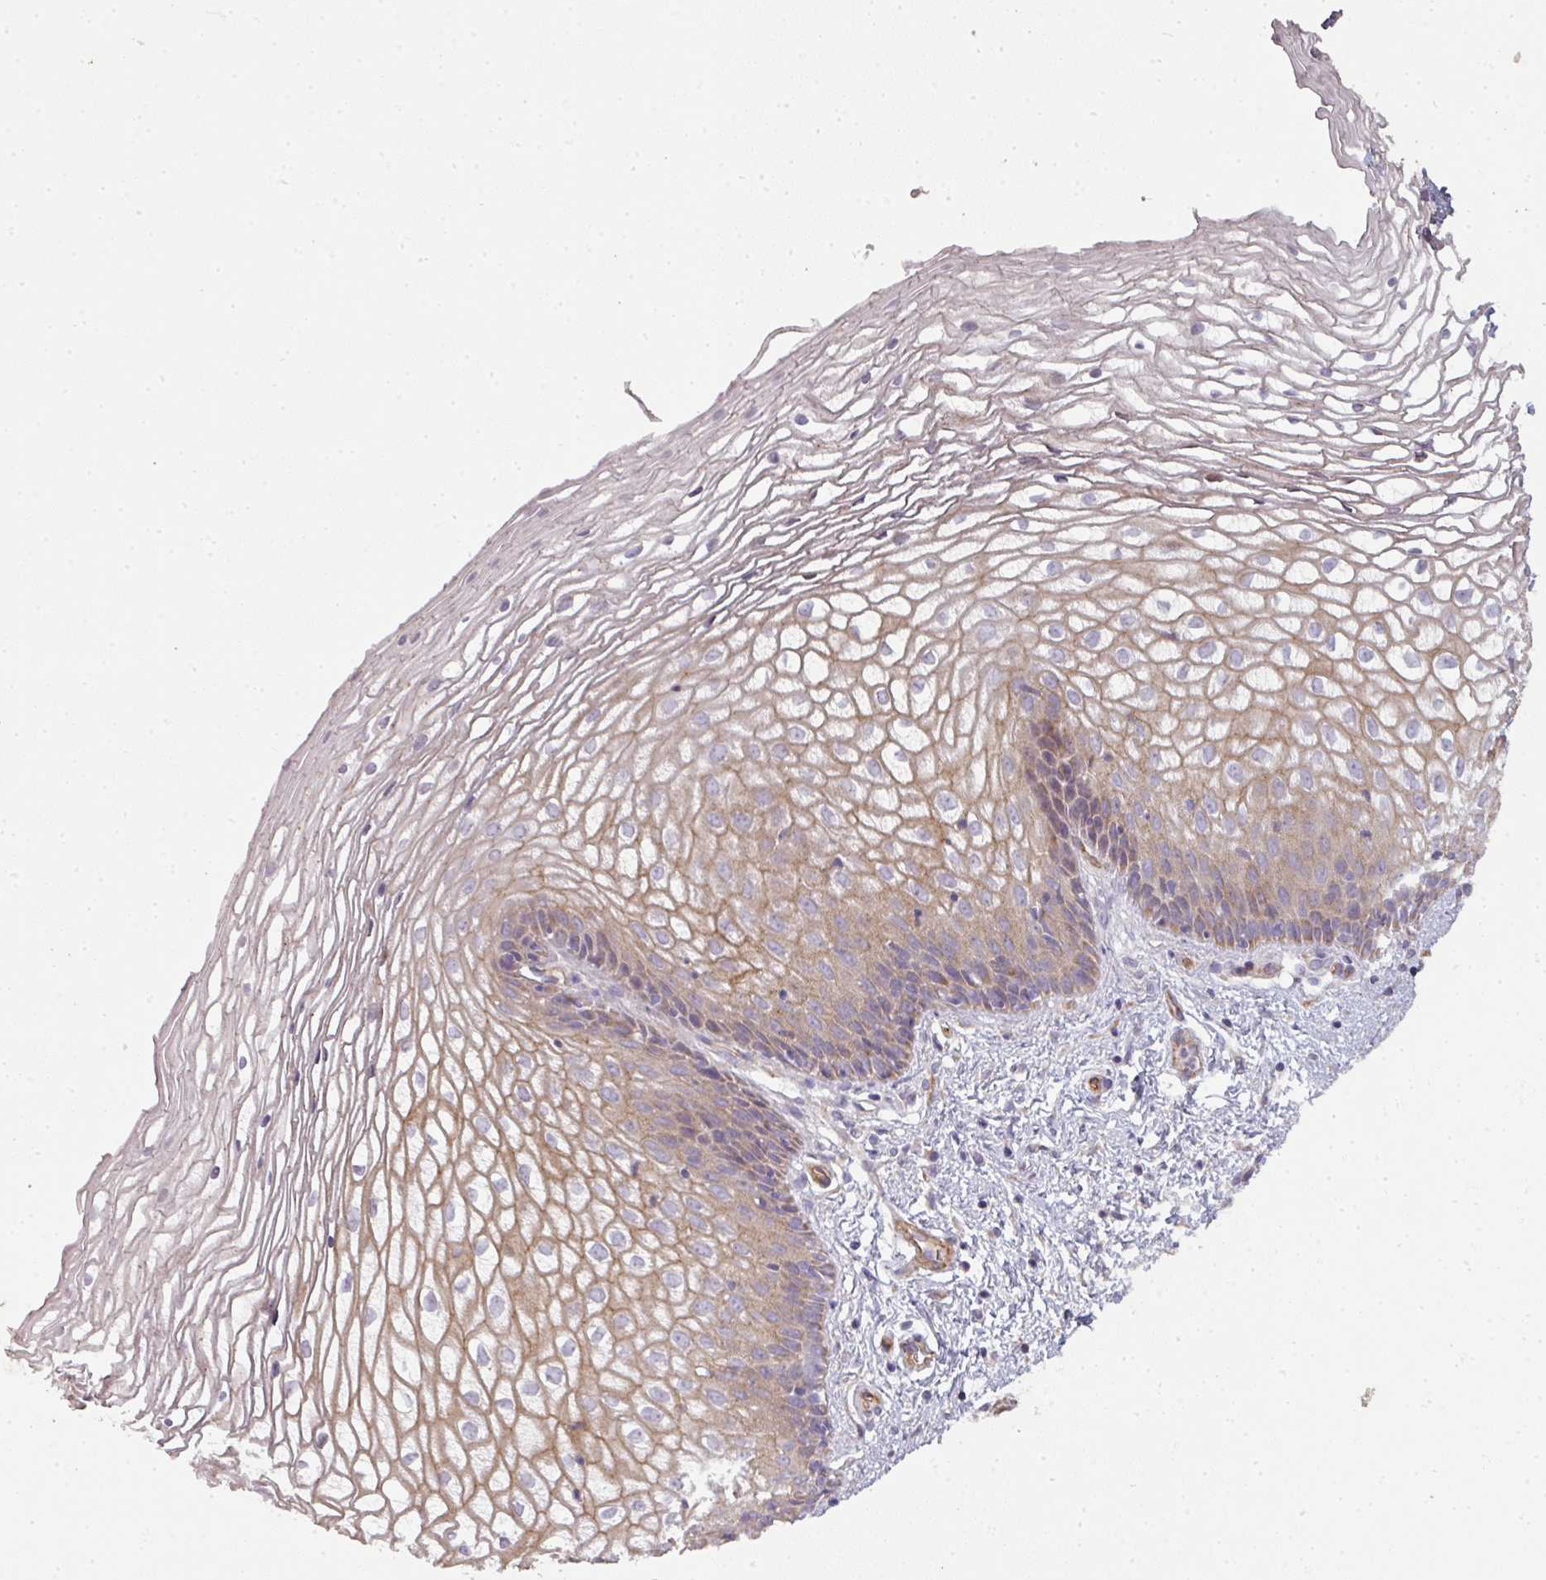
{"staining": {"intensity": "moderate", "quantity": "<25%", "location": "cytoplasmic/membranous"}, "tissue": "vagina", "cell_type": "Squamous epithelial cells", "image_type": "normal", "snomed": [{"axis": "morphology", "description": "Normal tissue, NOS"}, {"axis": "topography", "description": "Vagina"}], "caption": "DAB (3,3'-diaminobenzidine) immunohistochemical staining of benign vagina reveals moderate cytoplasmic/membranous protein staining in approximately <25% of squamous epithelial cells. (brown staining indicates protein expression, while blue staining denotes nuclei).", "gene": "PCDH1", "patient": {"sex": "female", "age": 34}}